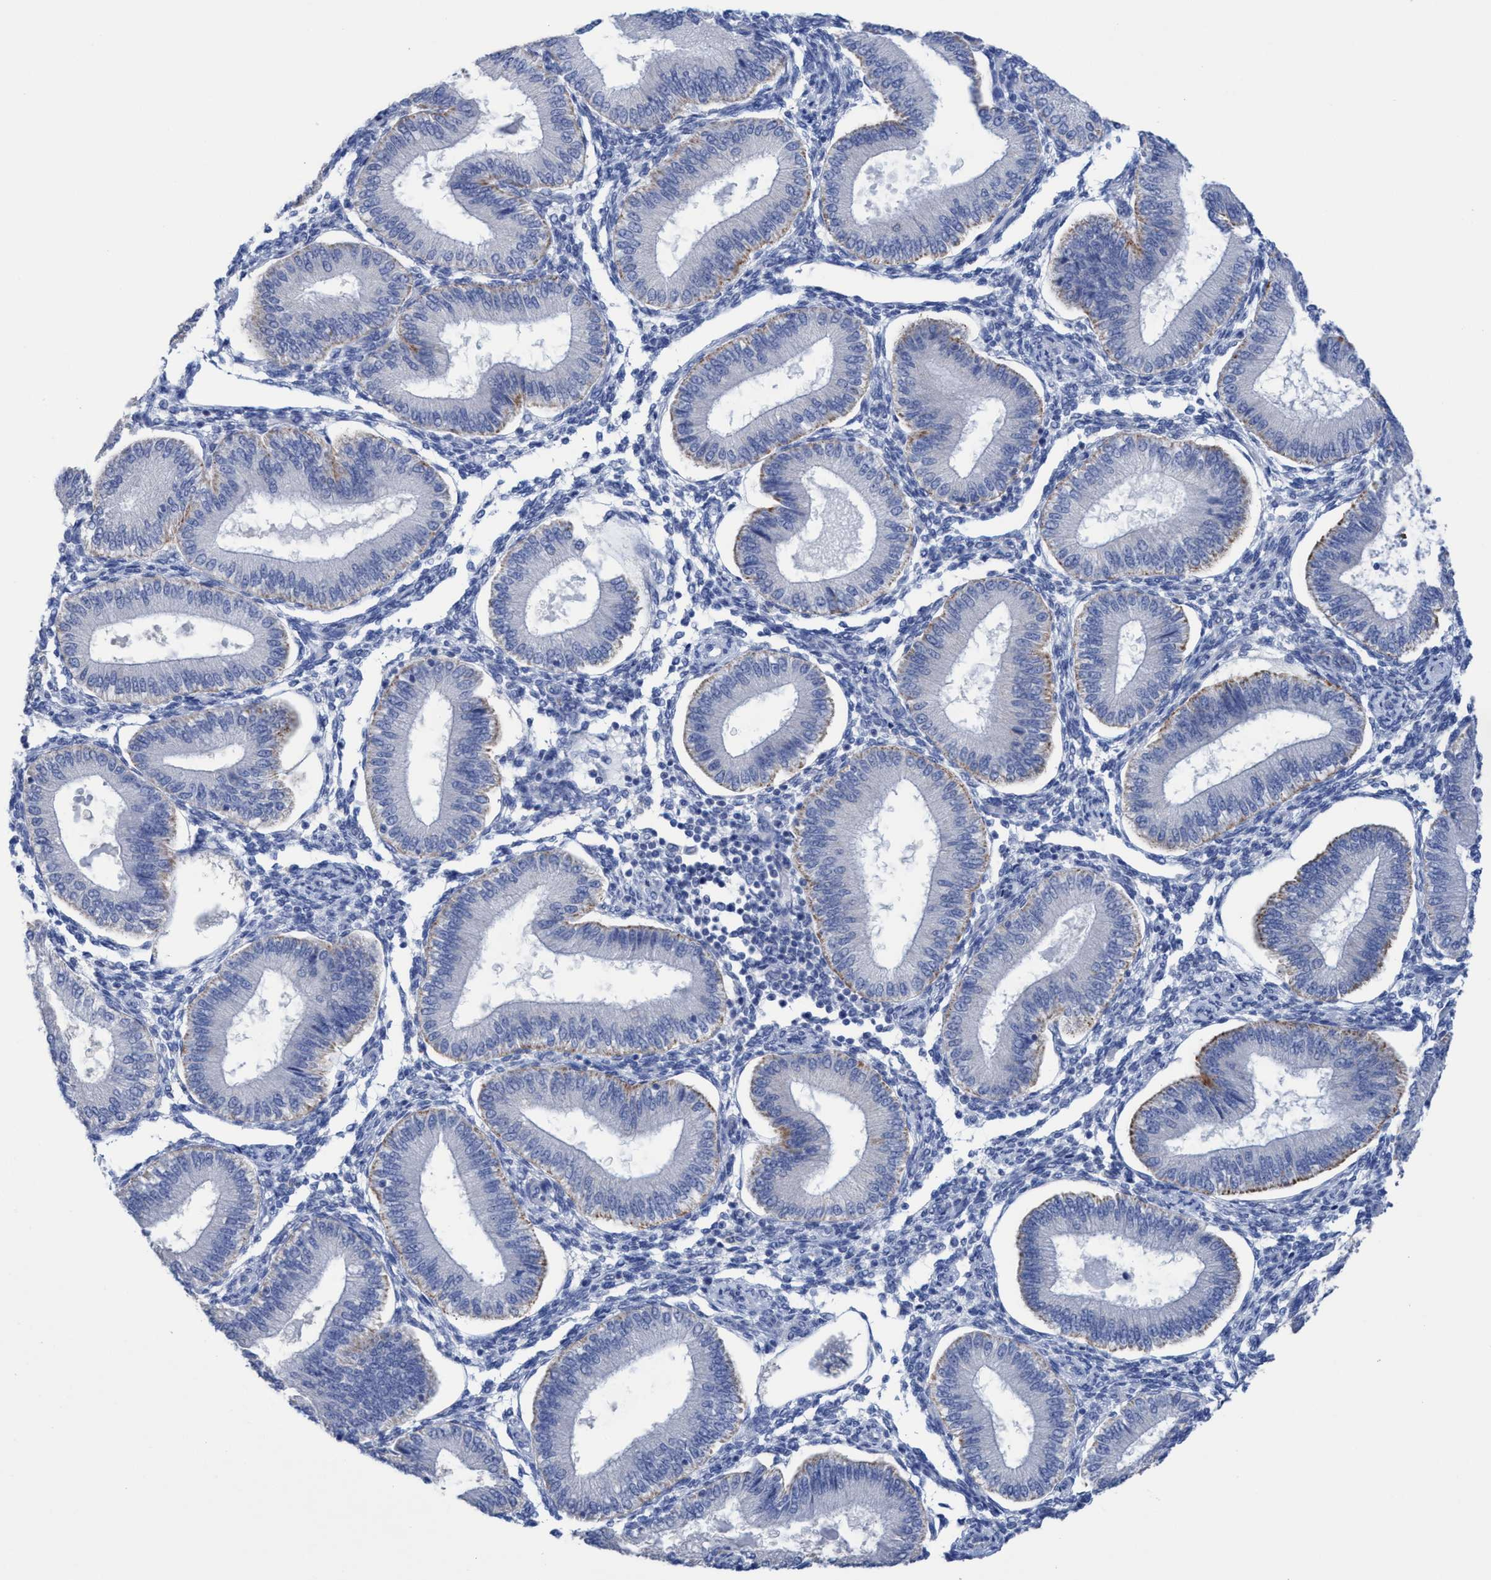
{"staining": {"intensity": "negative", "quantity": "none", "location": "none"}, "tissue": "endometrium", "cell_type": "Cells in endometrial stroma", "image_type": "normal", "snomed": [{"axis": "morphology", "description": "Normal tissue, NOS"}, {"axis": "topography", "description": "Endometrium"}], "caption": "High magnification brightfield microscopy of benign endometrium stained with DAB (3,3'-diaminobenzidine) (brown) and counterstained with hematoxylin (blue): cells in endometrial stroma show no significant positivity.", "gene": "RSAD1", "patient": {"sex": "female", "age": 39}}